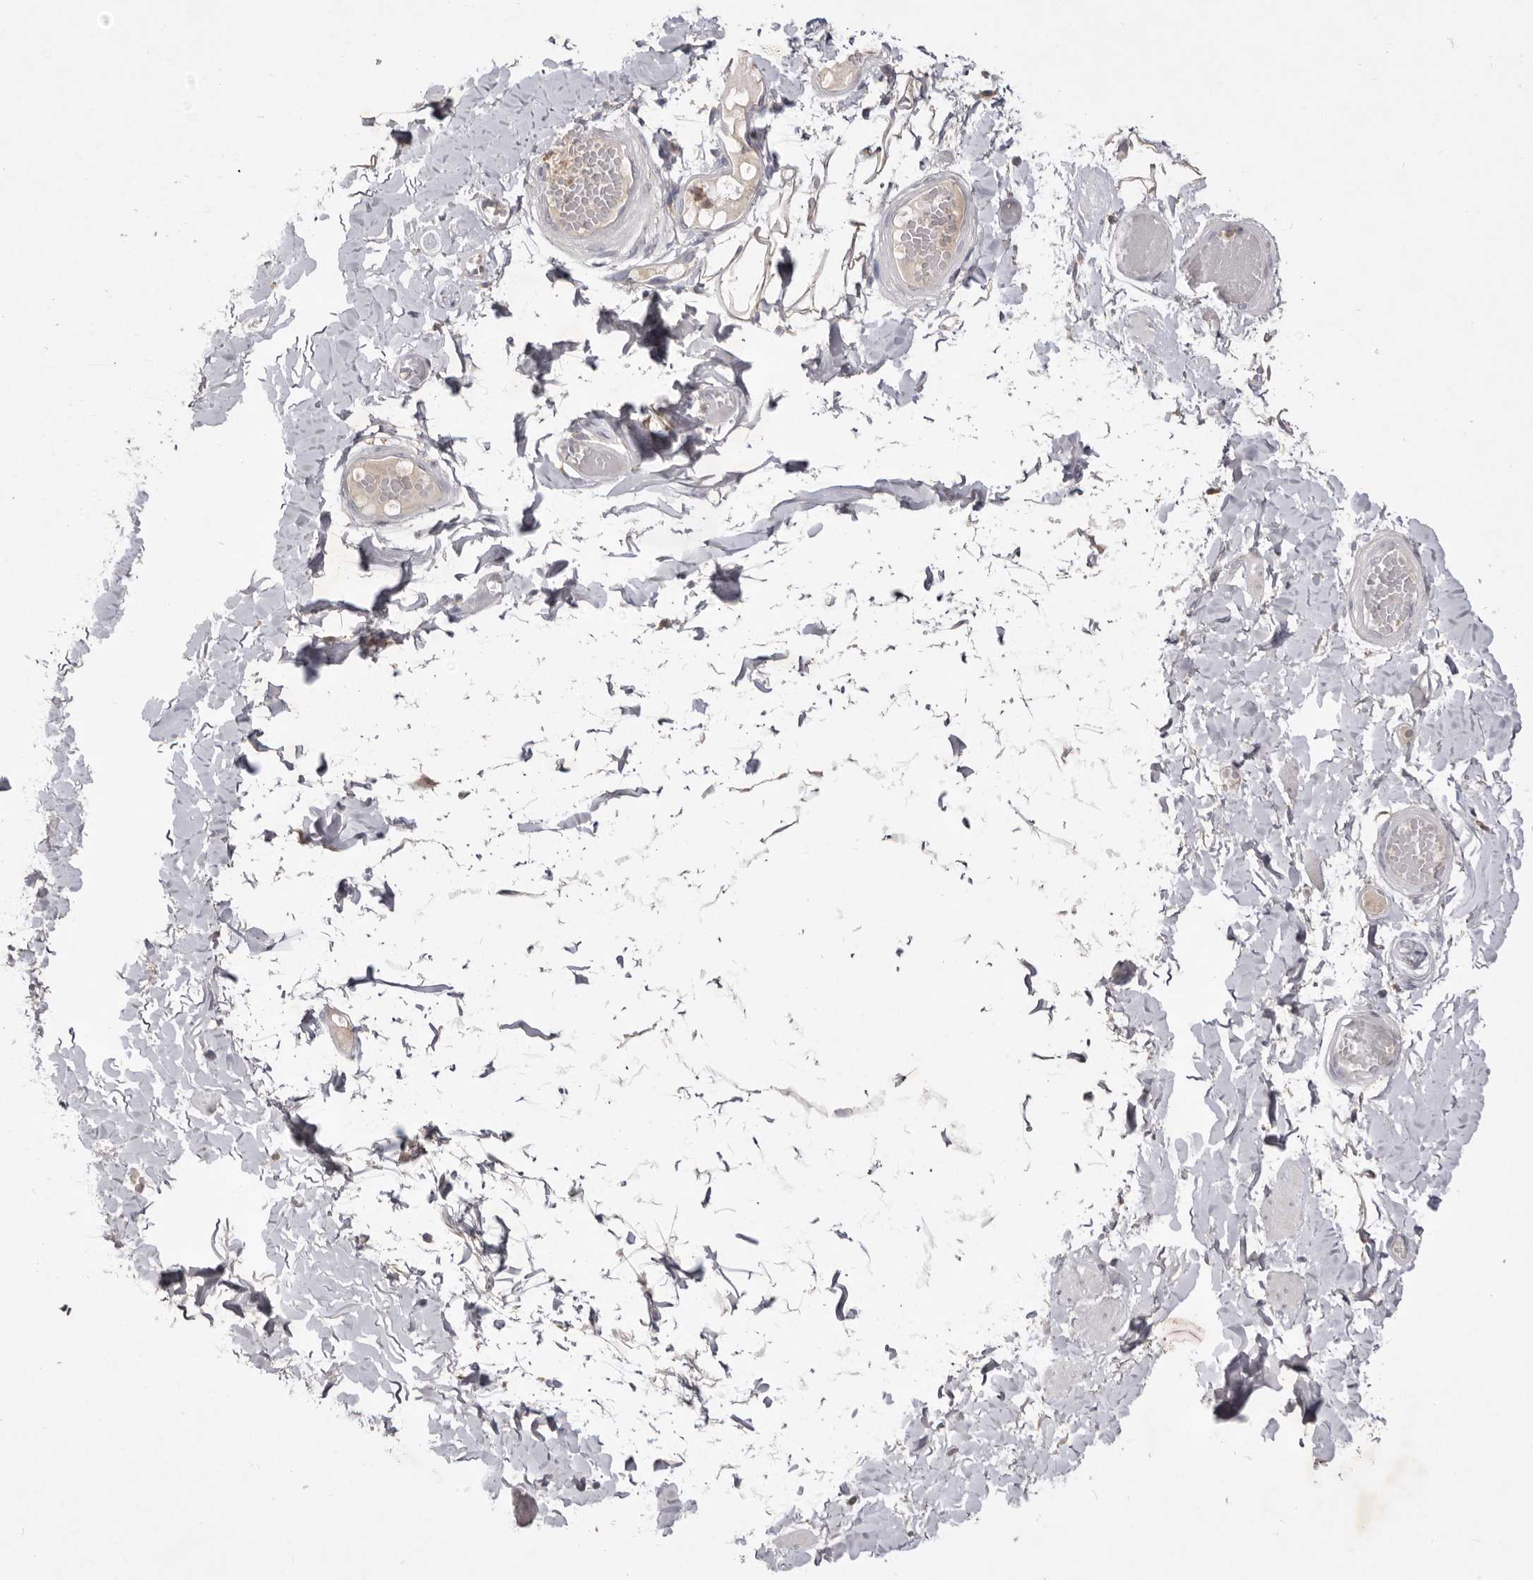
{"staining": {"intensity": "weak", "quantity": "25%-75%", "location": "cytoplasmic/membranous"}, "tissue": "adipose tissue", "cell_type": "Adipocytes", "image_type": "normal", "snomed": [{"axis": "morphology", "description": "Normal tissue, NOS"}, {"axis": "topography", "description": "Adipose tissue"}, {"axis": "topography", "description": "Vascular tissue"}, {"axis": "topography", "description": "Peripheral nerve tissue"}], "caption": "About 25%-75% of adipocytes in benign human adipose tissue demonstrate weak cytoplasmic/membranous protein positivity as visualized by brown immunohistochemical staining.", "gene": "GPR84", "patient": {"sex": "male", "age": 25}}